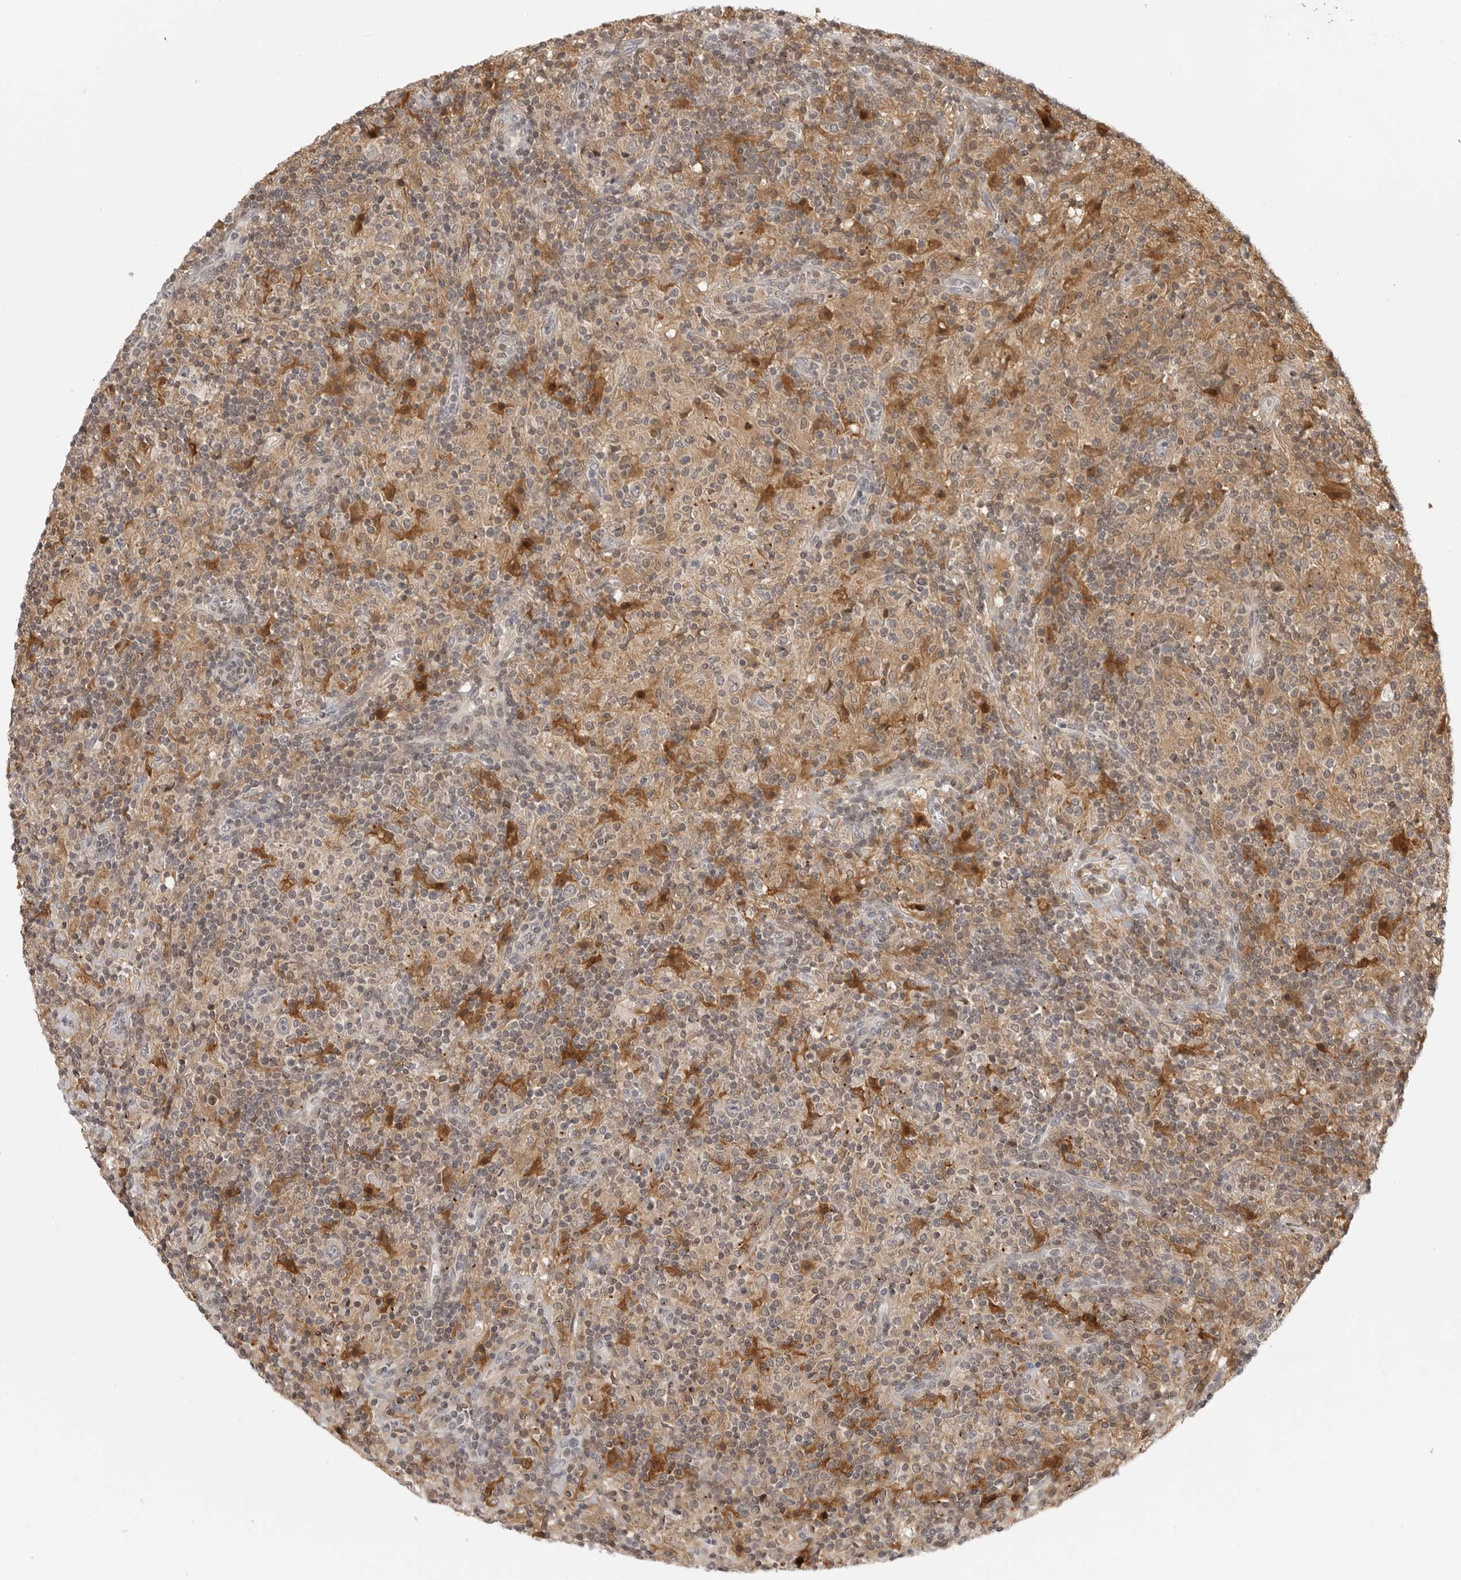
{"staining": {"intensity": "negative", "quantity": "none", "location": "none"}, "tissue": "lymphoma", "cell_type": "Tumor cells", "image_type": "cancer", "snomed": [{"axis": "morphology", "description": "Hodgkin's disease, NOS"}, {"axis": "topography", "description": "Lymph node"}], "caption": "This is a micrograph of IHC staining of Hodgkin's disease, which shows no positivity in tumor cells.", "gene": "CTIF", "patient": {"sex": "male", "age": 70}}